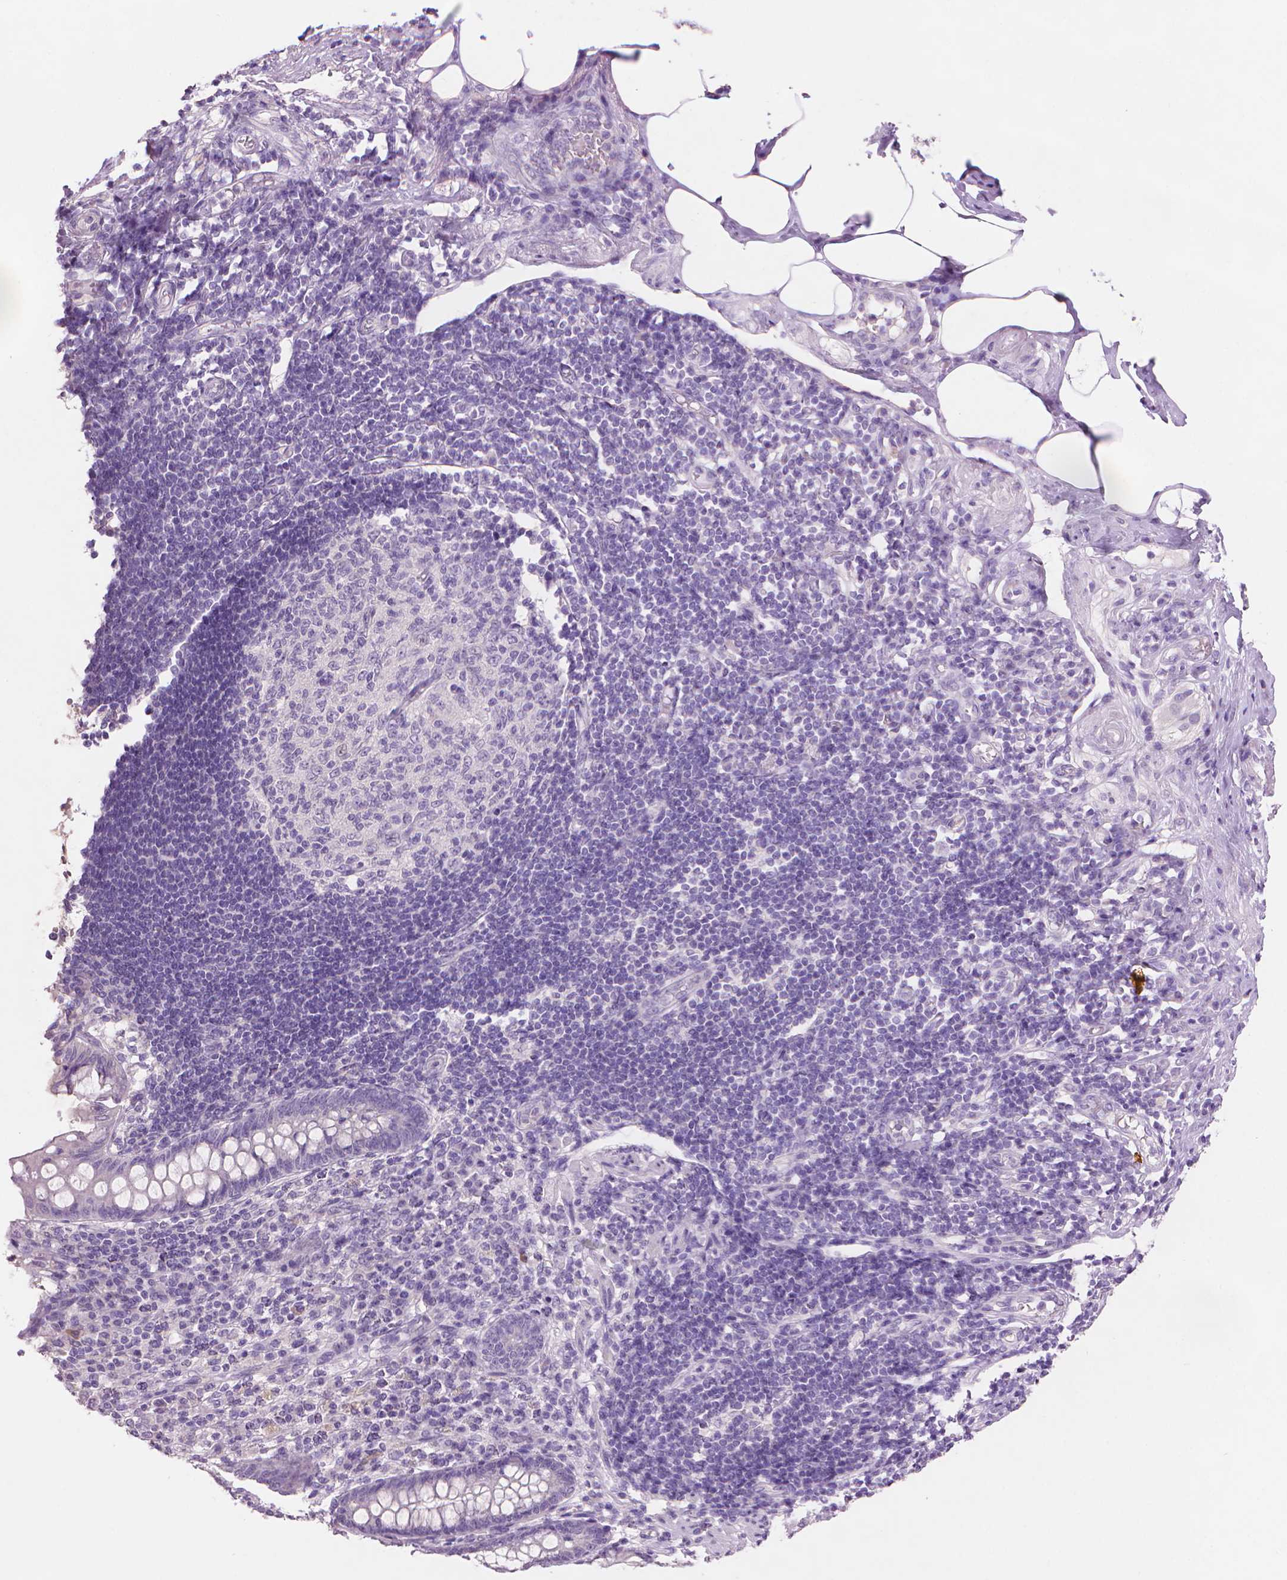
{"staining": {"intensity": "negative", "quantity": "none", "location": "none"}, "tissue": "appendix", "cell_type": "Glandular cells", "image_type": "normal", "snomed": [{"axis": "morphology", "description": "Normal tissue, NOS"}, {"axis": "topography", "description": "Appendix"}], "caption": "The image exhibits no staining of glandular cells in unremarkable appendix. (DAB immunohistochemistry (IHC) visualized using brightfield microscopy, high magnification).", "gene": "MLANA", "patient": {"sex": "female", "age": 57}}